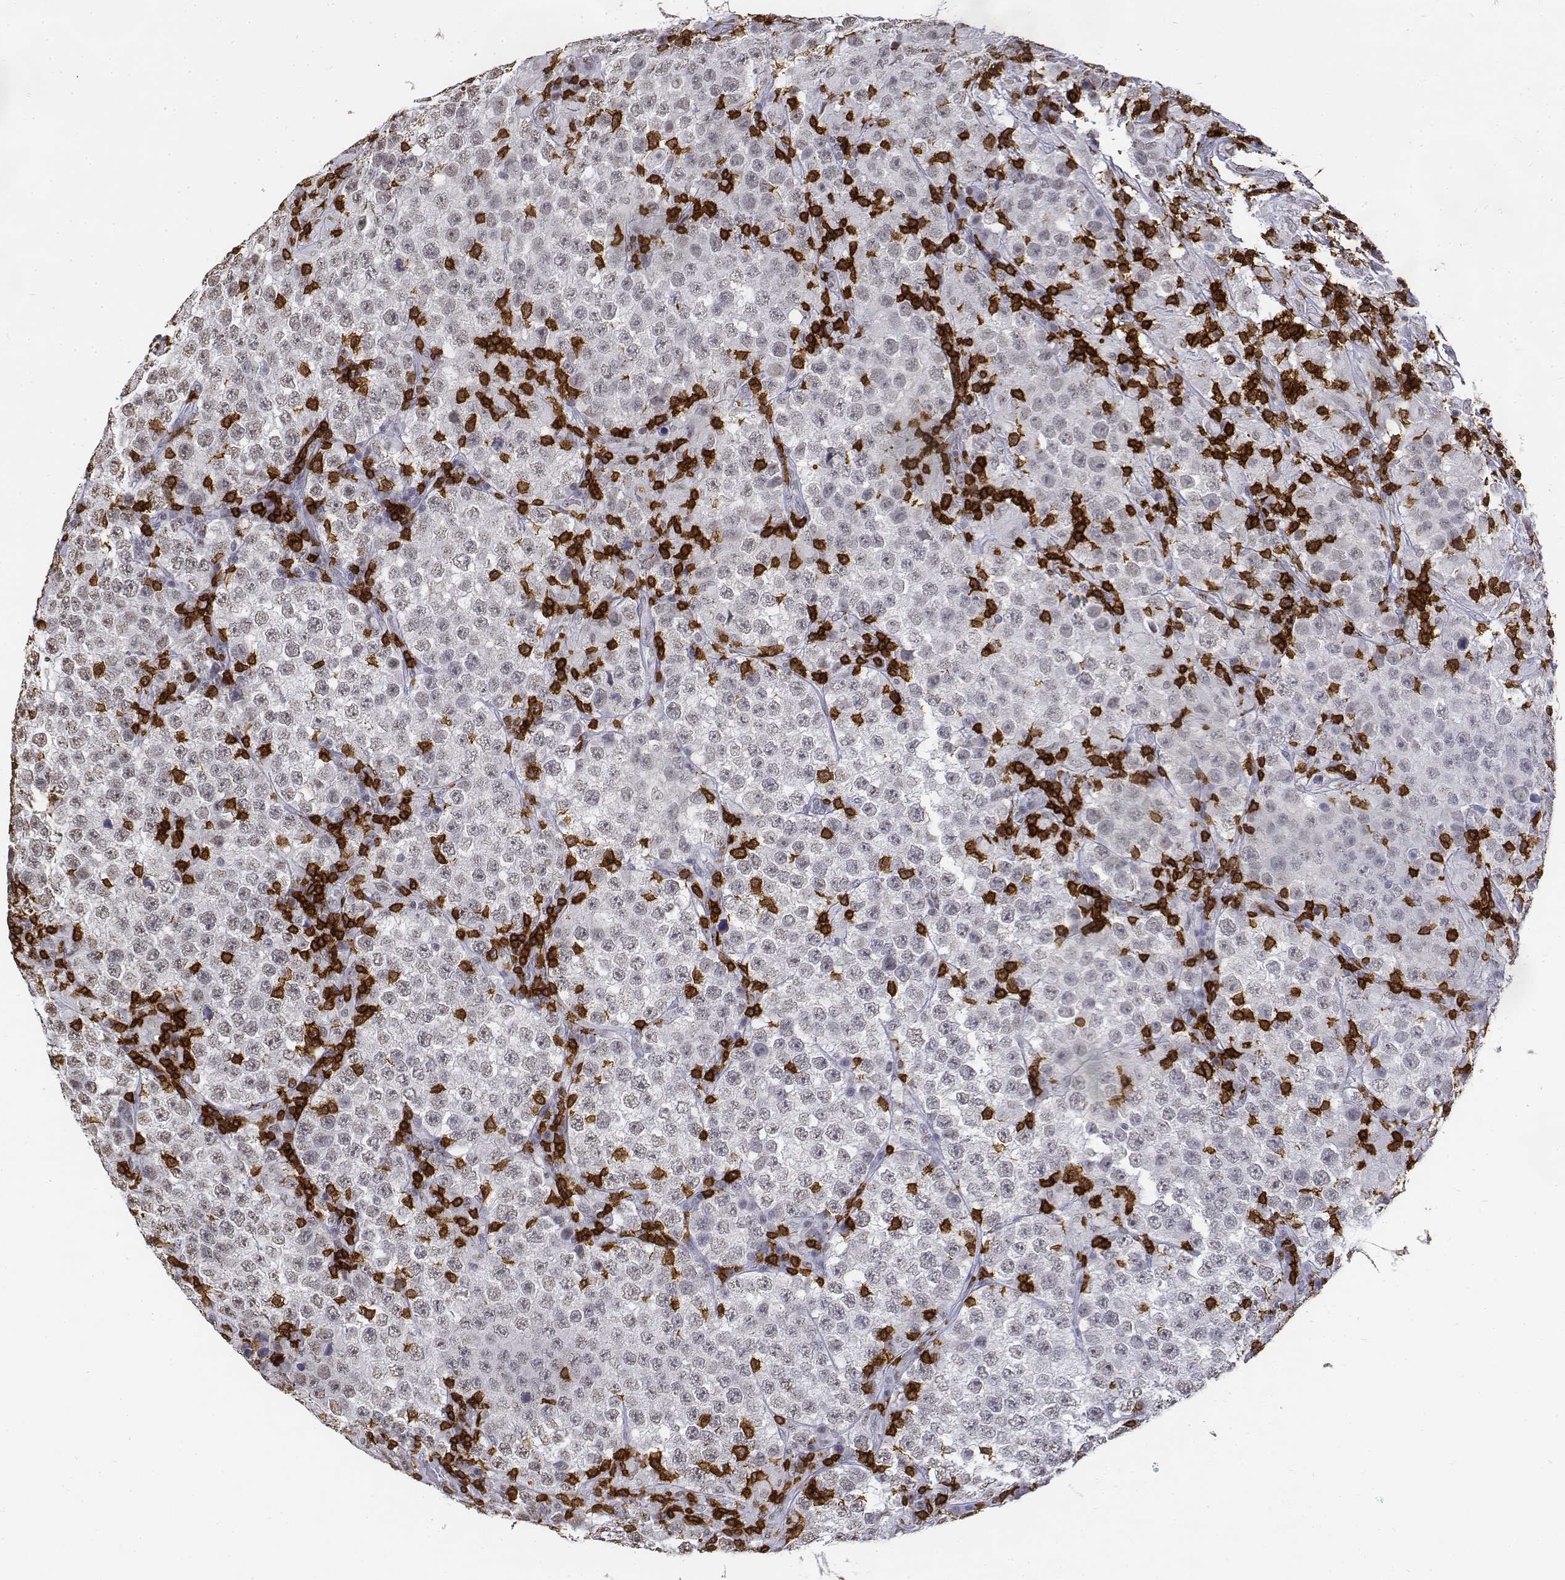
{"staining": {"intensity": "weak", "quantity": "<25%", "location": "nuclear"}, "tissue": "testis cancer", "cell_type": "Tumor cells", "image_type": "cancer", "snomed": [{"axis": "morphology", "description": "Seminoma, NOS"}, {"axis": "morphology", "description": "Carcinoma, Embryonal, NOS"}, {"axis": "topography", "description": "Testis"}], "caption": "High power microscopy photomicrograph of an immunohistochemistry photomicrograph of testis cancer, revealing no significant staining in tumor cells. (DAB IHC with hematoxylin counter stain).", "gene": "CD3E", "patient": {"sex": "male", "age": 41}}